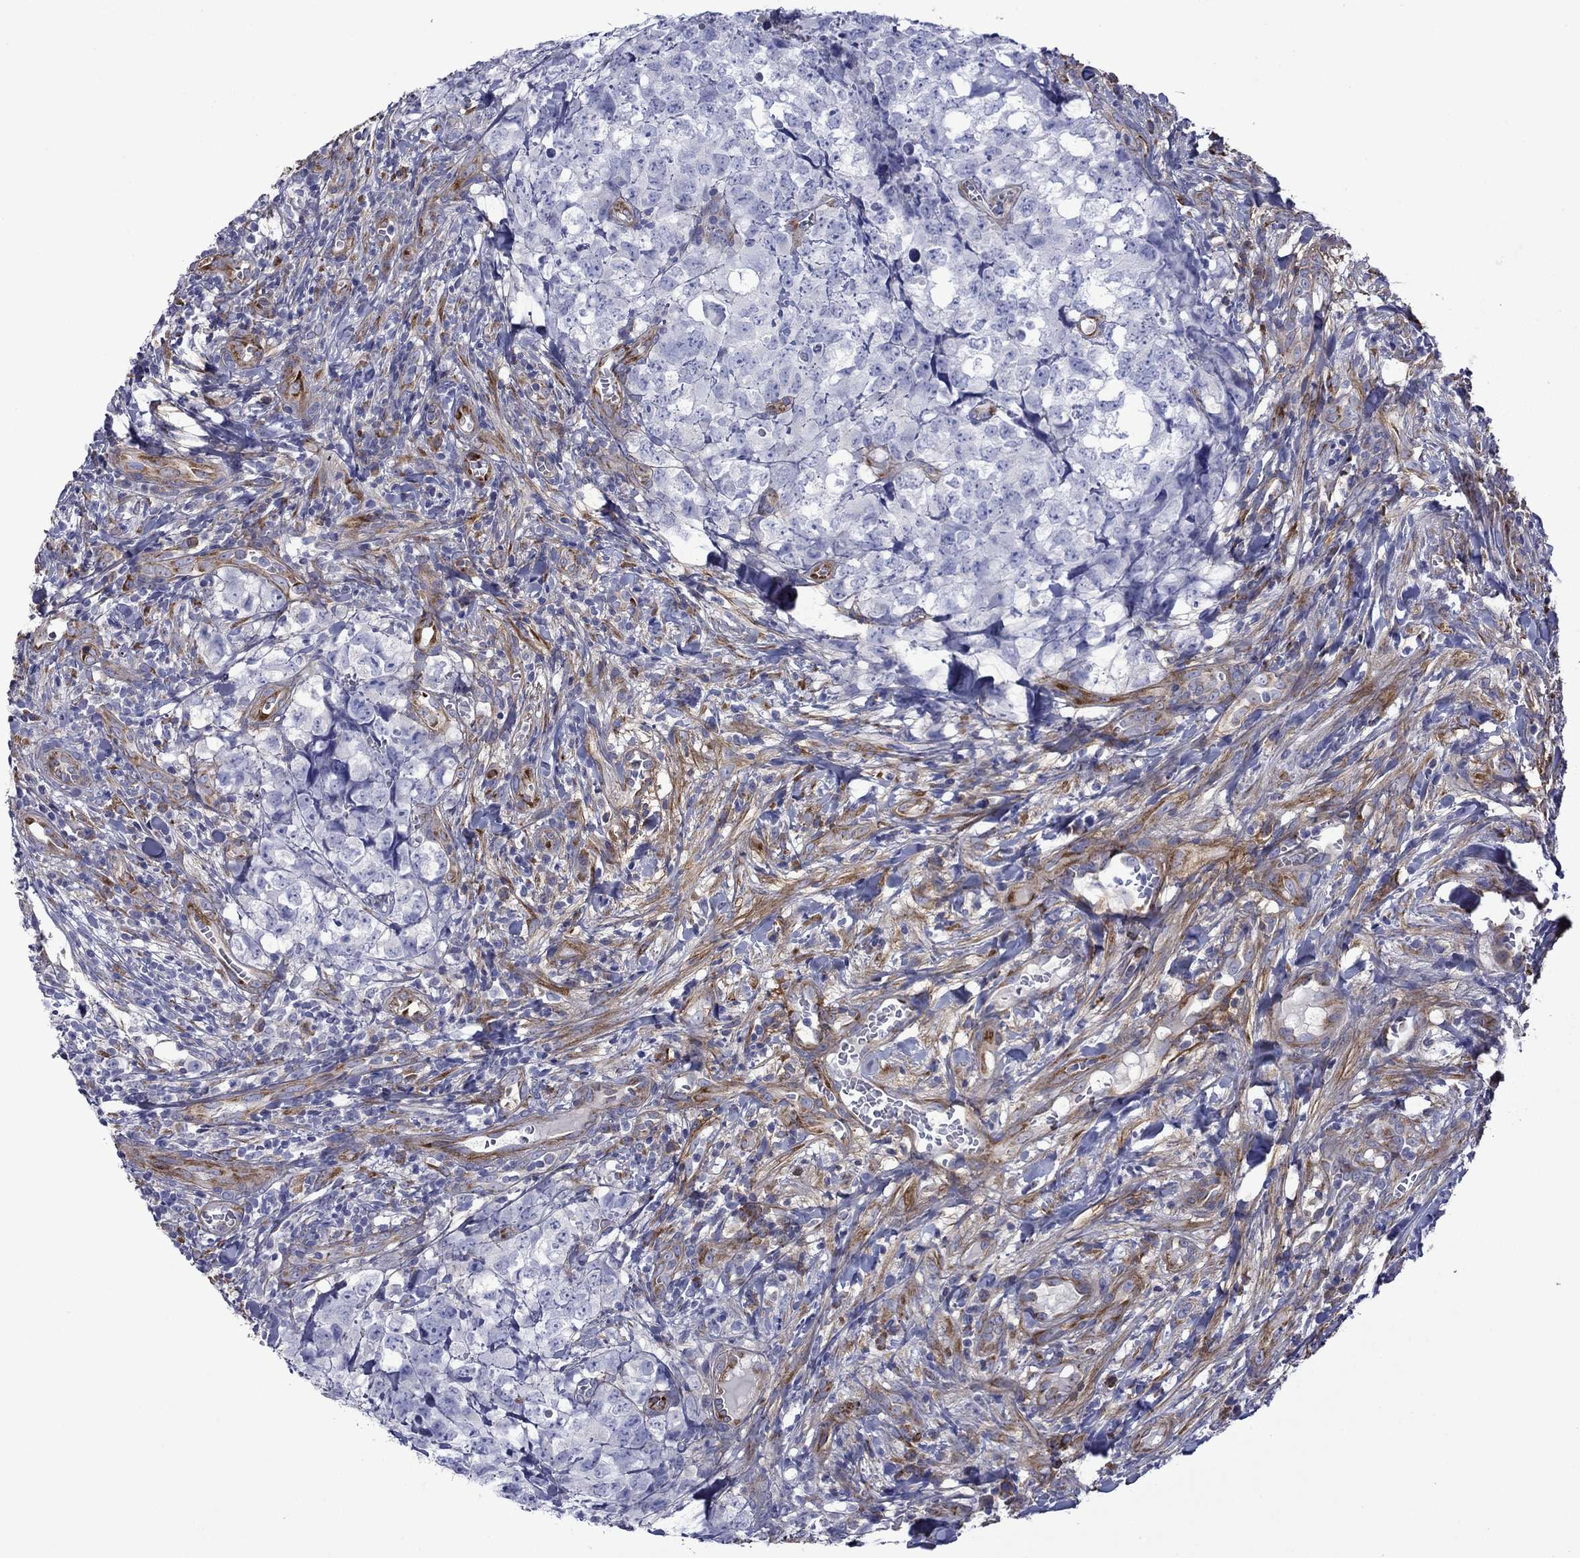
{"staining": {"intensity": "negative", "quantity": "none", "location": "none"}, "tissue": "testis cancer", "cell_type": "Tumor cells", "image_type": "cancer", "snomed": [{"axis": "morphology", "description": "Carcinoma, Embryonal, NOS"}, {"axis": "topography", "description": "Testis"}], "caption": "High magnification brightfield microscopy of embryonal carcinoma (testis) stained with DAB (brown) and counterstained with hematoxylin (blue): tumor cells show no significant staining. (Brightfield microscopy of DAB IHC at high magnification).", "gene": "HSPG2", "patient": {"sex": "male", "age": 23}}